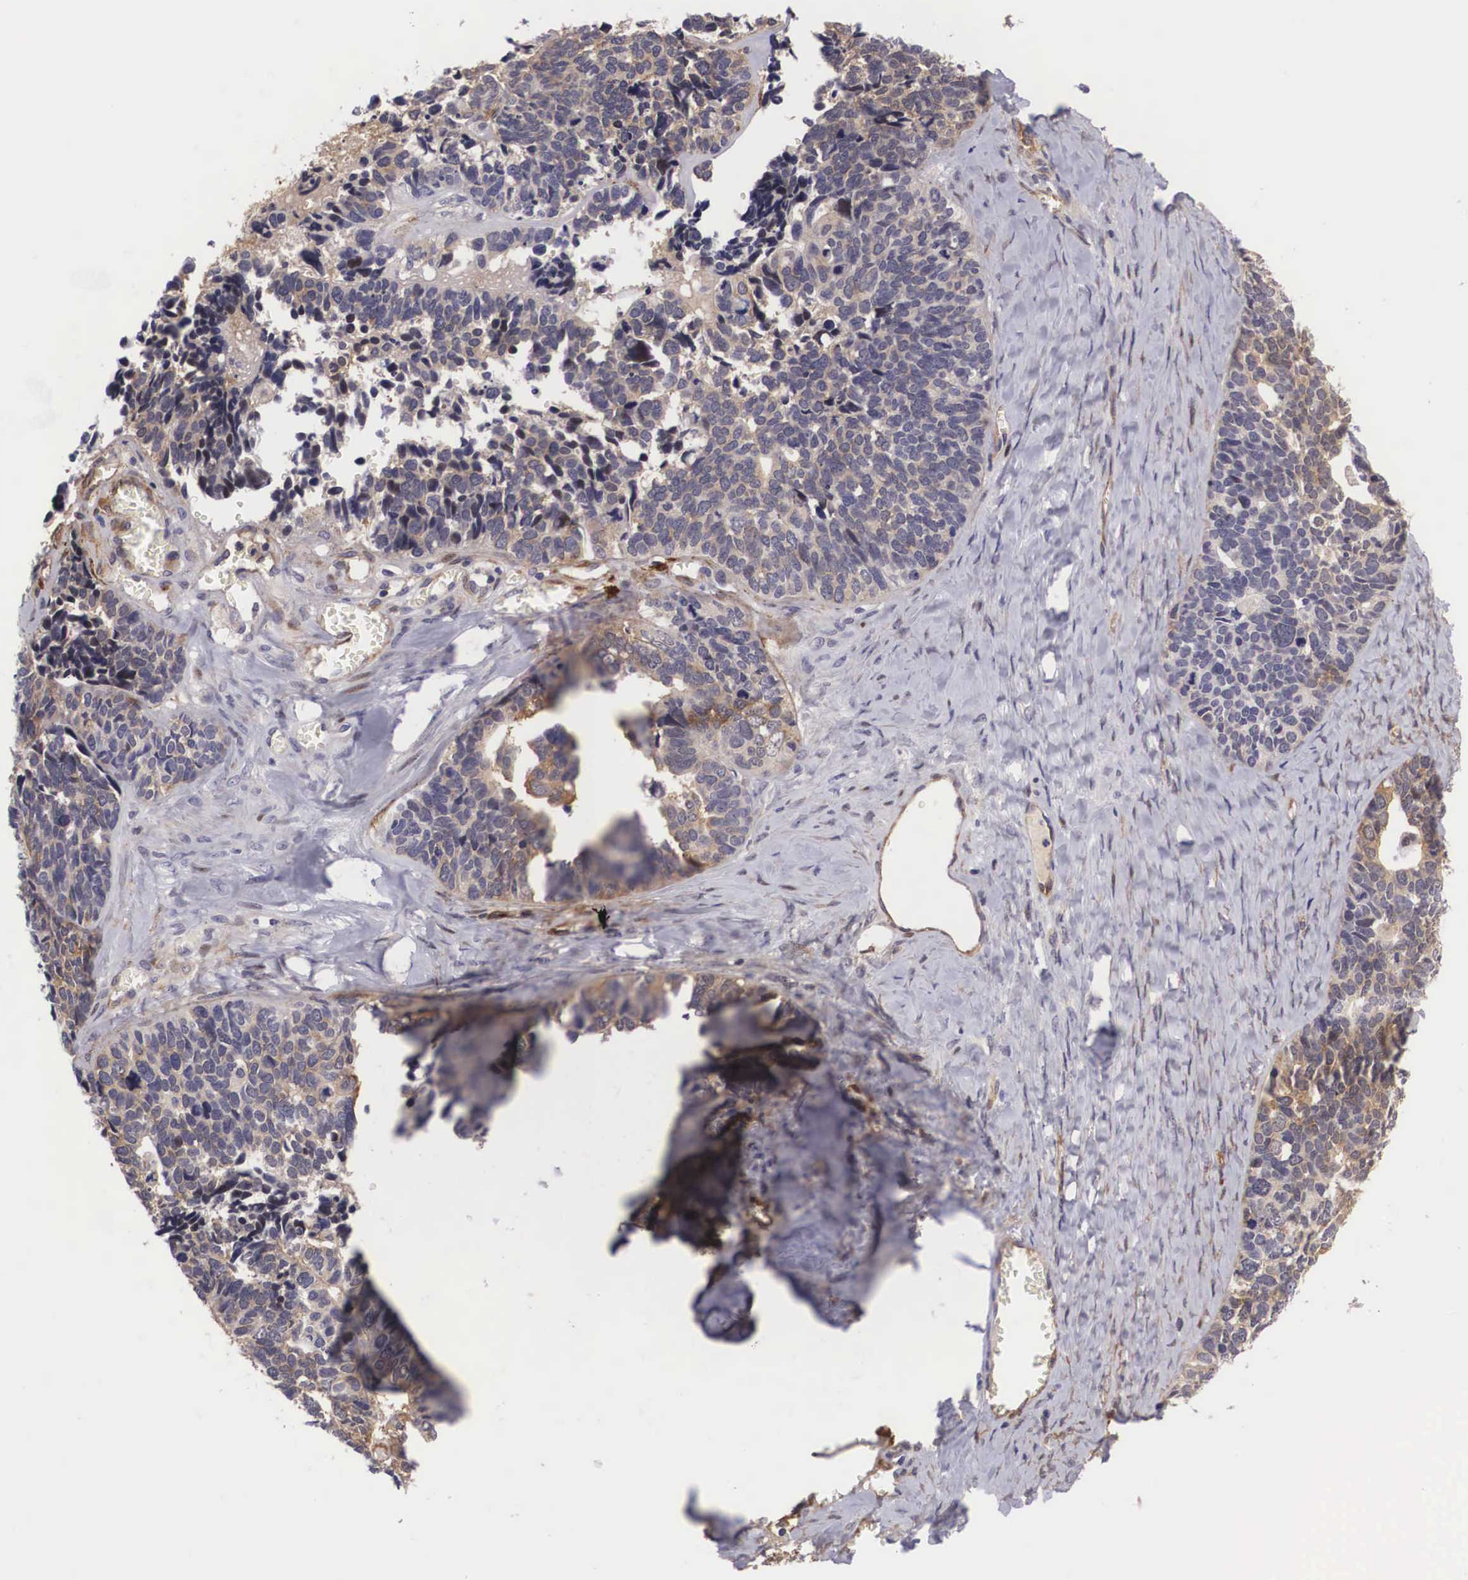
{"staining": {"intensity": "weak", "quantity": "25%-75%", "location": "cytoplasmic/membranous"}, "tissue": "ovarian cancer", "cell_type": "Tumor cells", "image_type": "cancer", "snomed": [{"axis": "morphology", "description": "Cystadenocarcinoma, serous, NOS"}, {"axis": "topography", "description": "Ovary"}], "caption": "The immunohistochemical stain labels weak cytoplasmic/membranous staining in tumor cells of serous cystadenocarcinoma (ovarian) tissue.", "gene": "EMID1", "patient": {"sex": "female", "age": 77}}